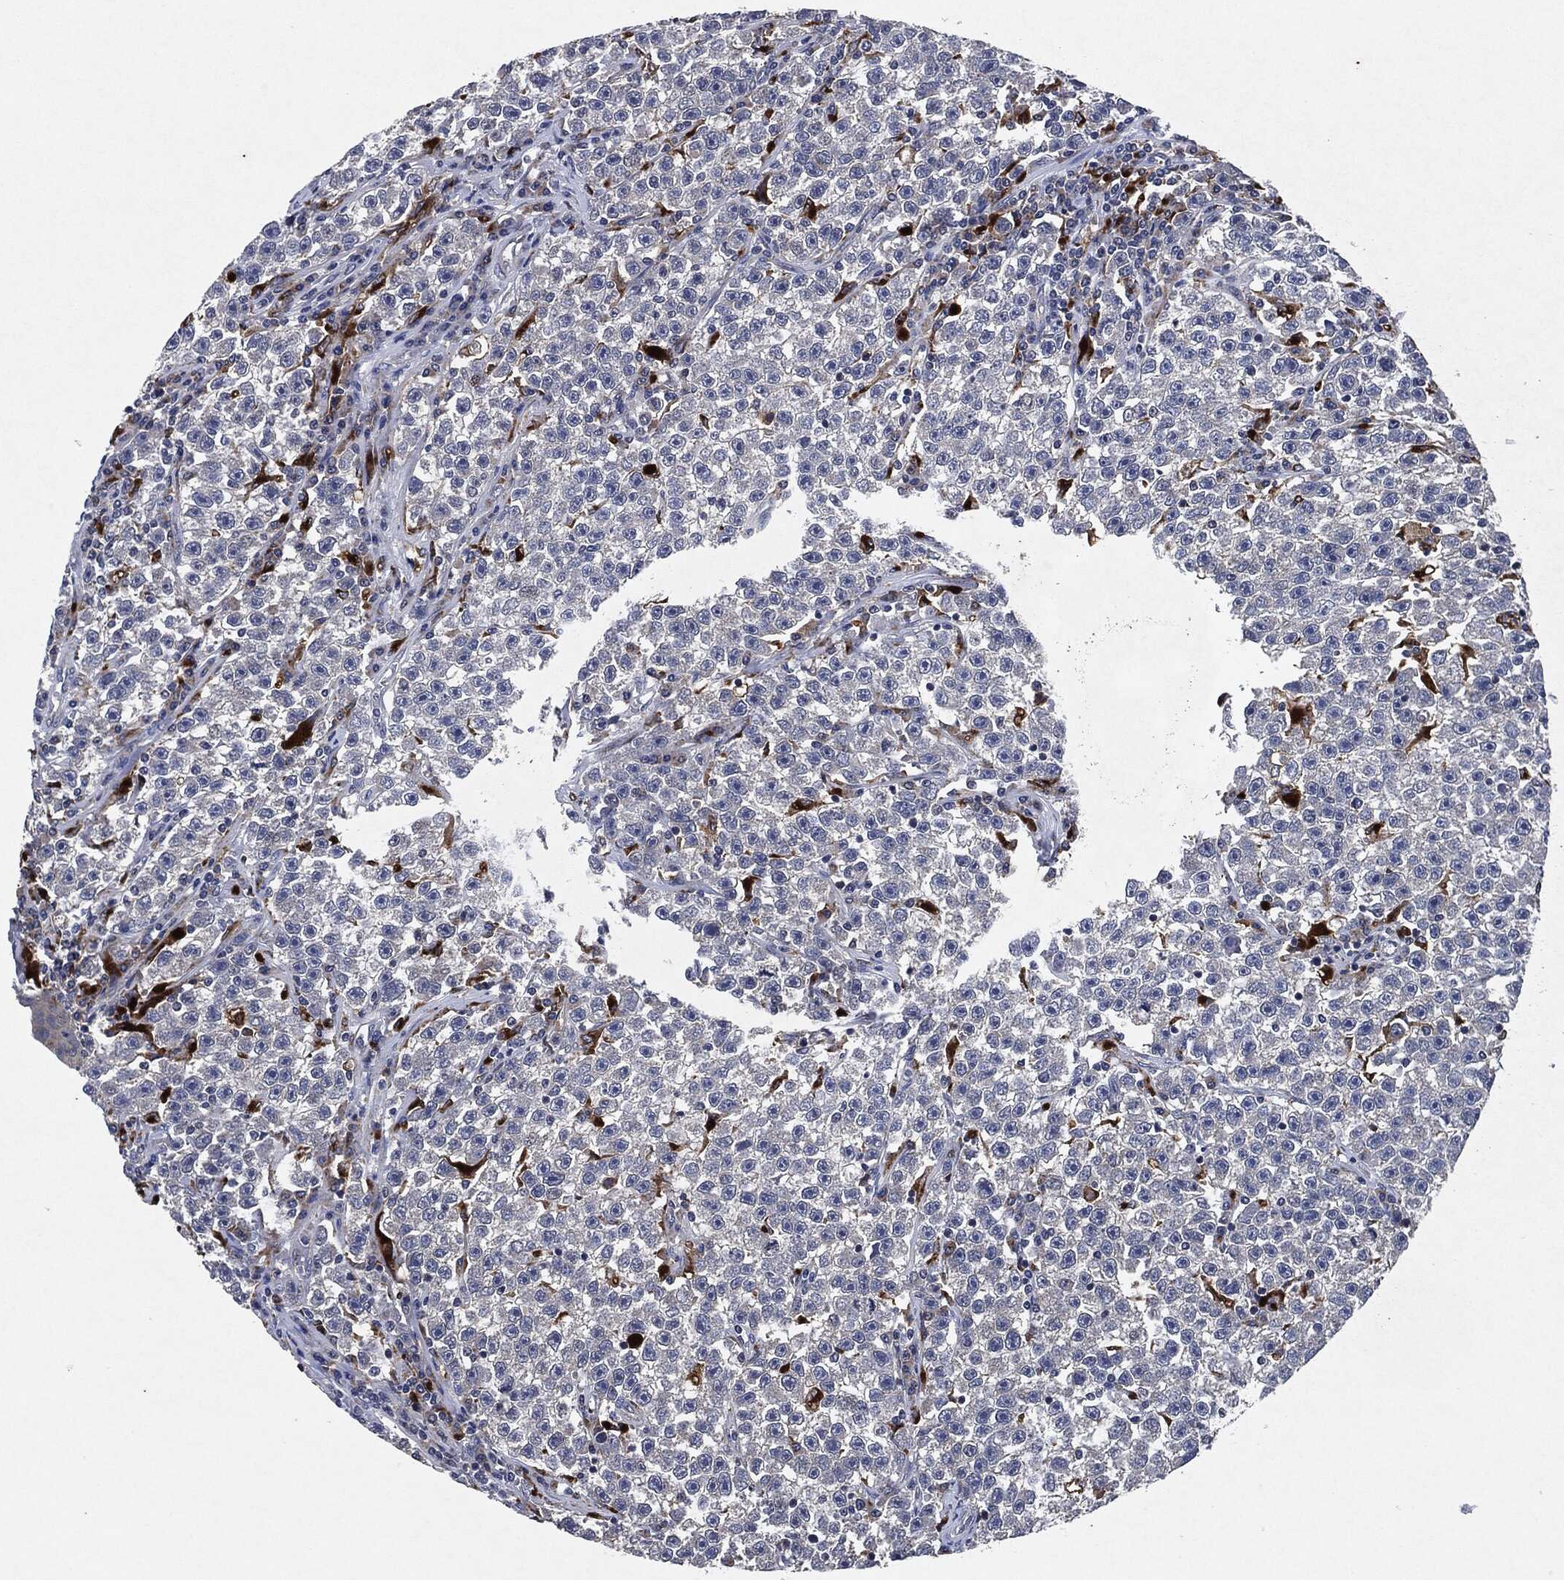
{"staining": {"intensity": "negative", "quantity": "none", "location": "none"}, "tissue": "testis cancer", "cell_type": "Tumor cells", "image_type": "cancer", "snomed": [{"axis": "morphology", "description": "Seminoma, NOS"}, {"axis": "topography", "description": "Testis"}], "caption": "Immunohistochemistry photomicrograph of testis cancer stained for a protein (brown), which demonstrates no expression in tumor cells. (IHC, brightfield microscopy, high magnification).", "gene": "SLC31A2", "patient": {"sex": "male", "age": 22}}